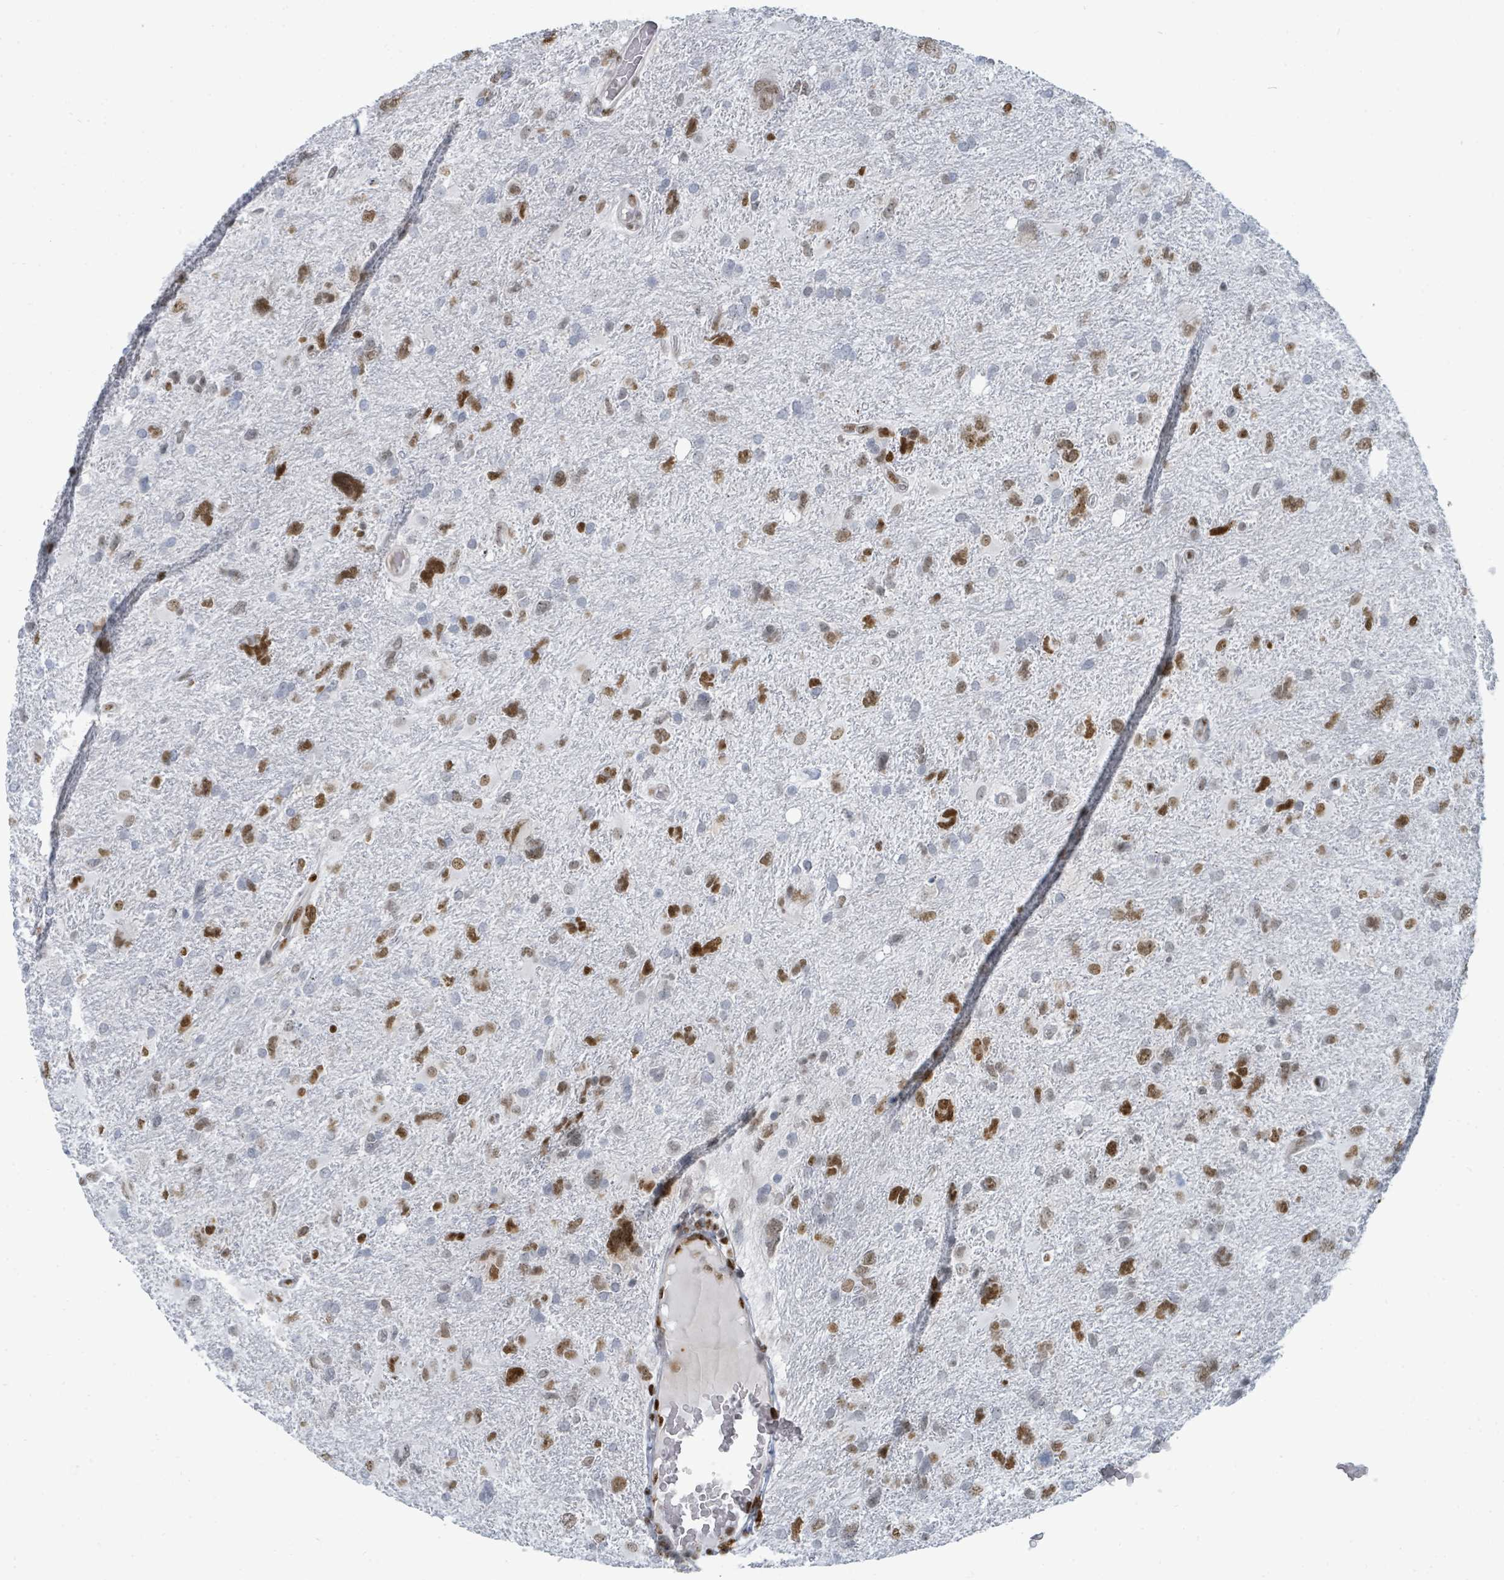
{"staining": {"intensity": "moderate", "quantity": "25%-75%", "location": "nuclear"}, "tissue": "glioma", "cell_type": "Tumor cells", "image_type": "cancer", "snomed": [{"axis": "morphology", "description": "Glioma, malignant, High grade"}, {"axis": "topography", "description": "Brain"}], "caption": "Protein expression analysis of human glioma reveals moderate nuclear staining in approximately 25%-75% of tumor cells. (DAB IHC, brown staining for protein, blue staining for nuclei).", "gene": "SUMO4", "patient": {"sex": "male", "age": 61}}